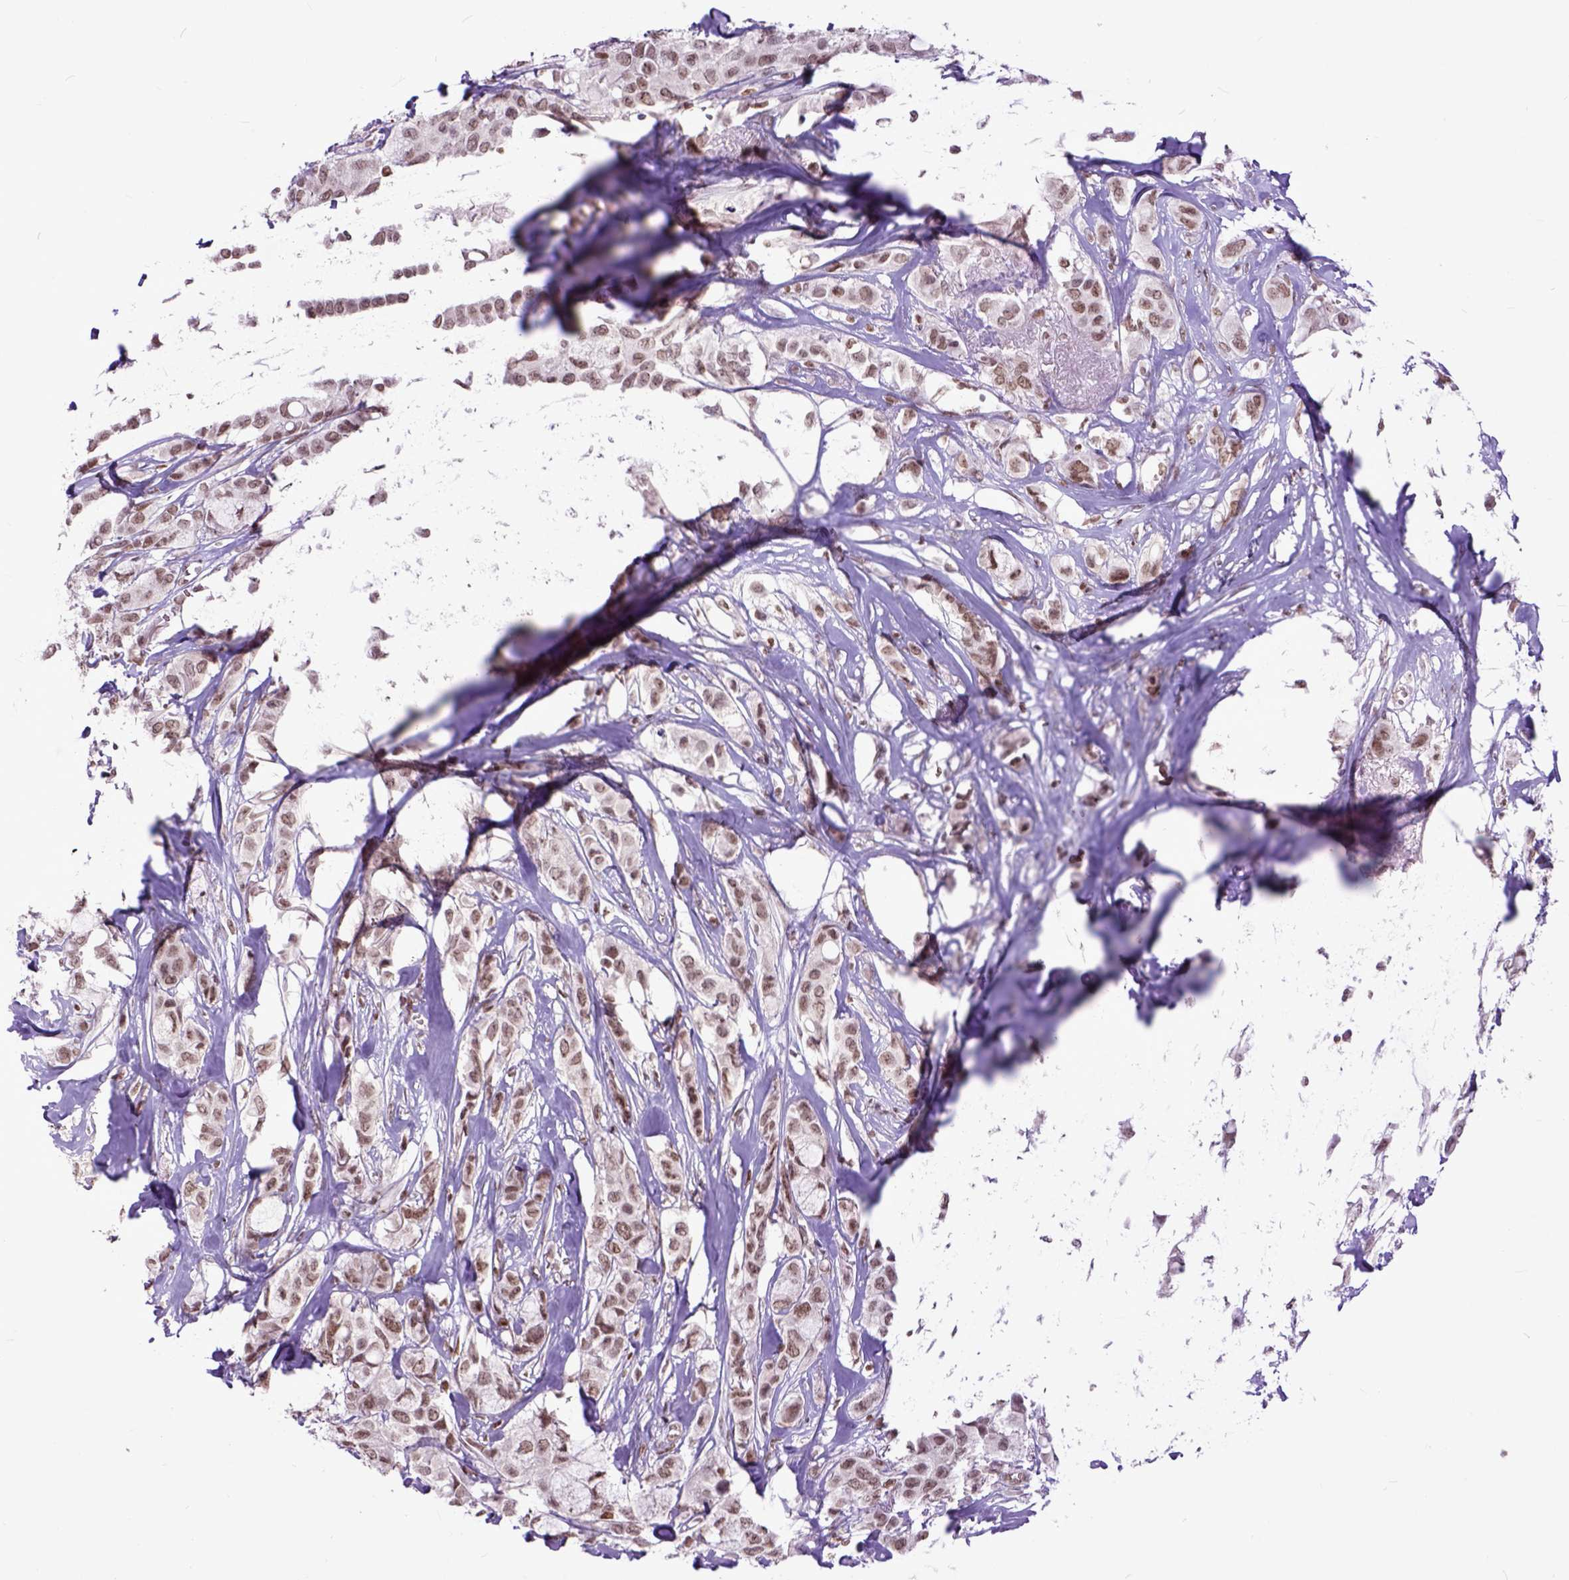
{"staining": {"intensity": "moderate", "quantity": ">75%", "location": "nuclear"}, "tissue": "breast cancer", "cell_type": "Tumor cells", "image_type": "cancer", "snomed": [{"axis": "morphology", "description": "Duct carcinoma"}, {"axis": "topography", "description": "Breast"}], "caption": "Brown immunohistochemical staining in breast invasive ductal carcinoma reveals moderate nuclear positivity in about >75% of tumor cells. (DAB (3,3'-diaminobenzidine) IHC with brightfield microscopy, high magnification).", "gene": "RCC2", "patient": {"sex": "female", "age": 85}}